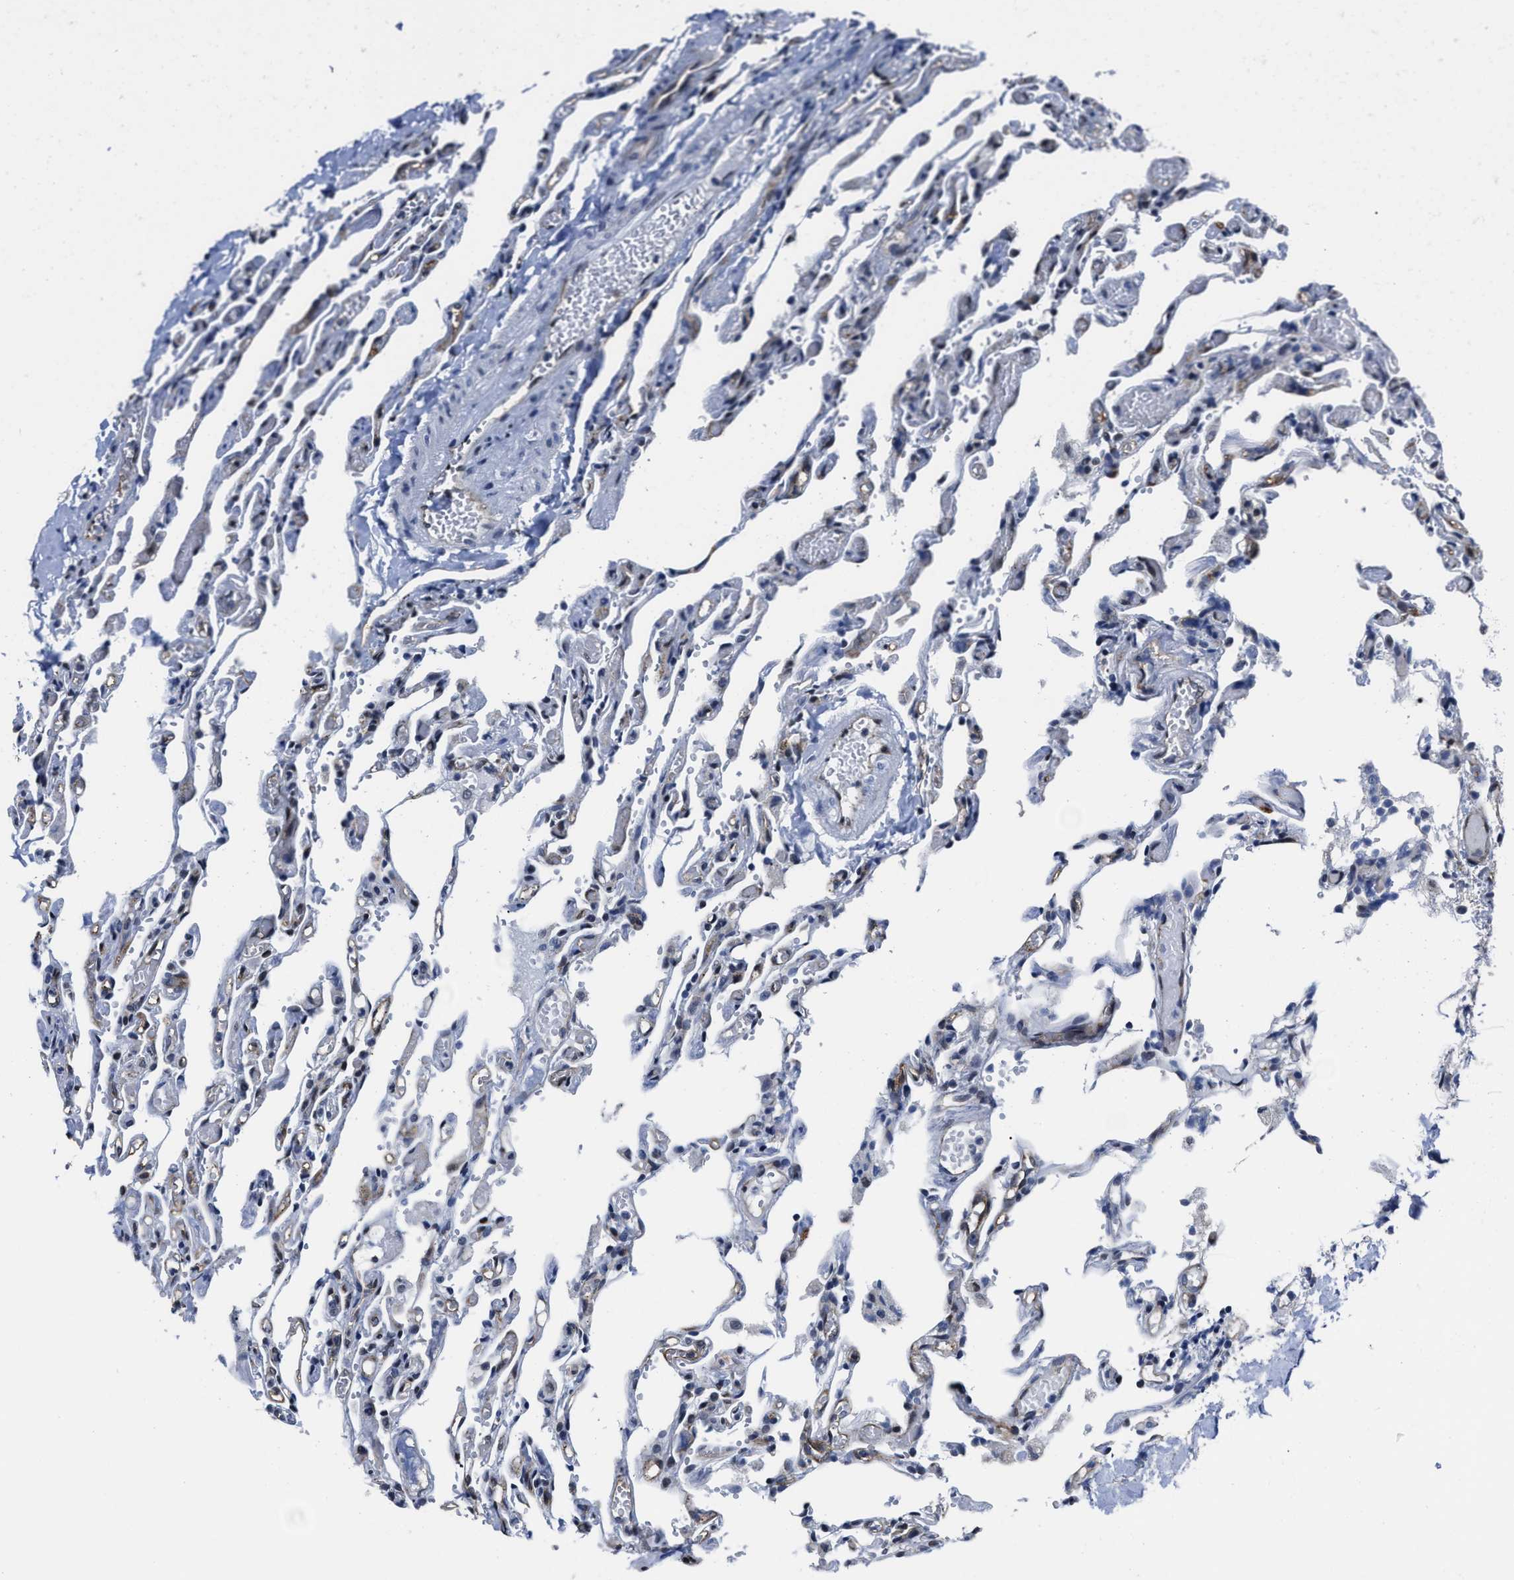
{"staining": {"intensity": "negative", "quantity": "none", "location": "none"}, "tissue": "lung", "cell_type": "Alveolar cells", "image_type": "normal", "snomed": [{"axis": "morphology", "description": "Normal tissue, NOS"}, {"axis": "topography", "description": "Lung"}], "caption": "Alveolar cells are negative for protein expression in benign human lung. (DAB immunohistochemistry visualized using brightfield microscopy, high magnification).", "gene": "MARCKSL1", "patient": {"sex": "male", "age": 21}}